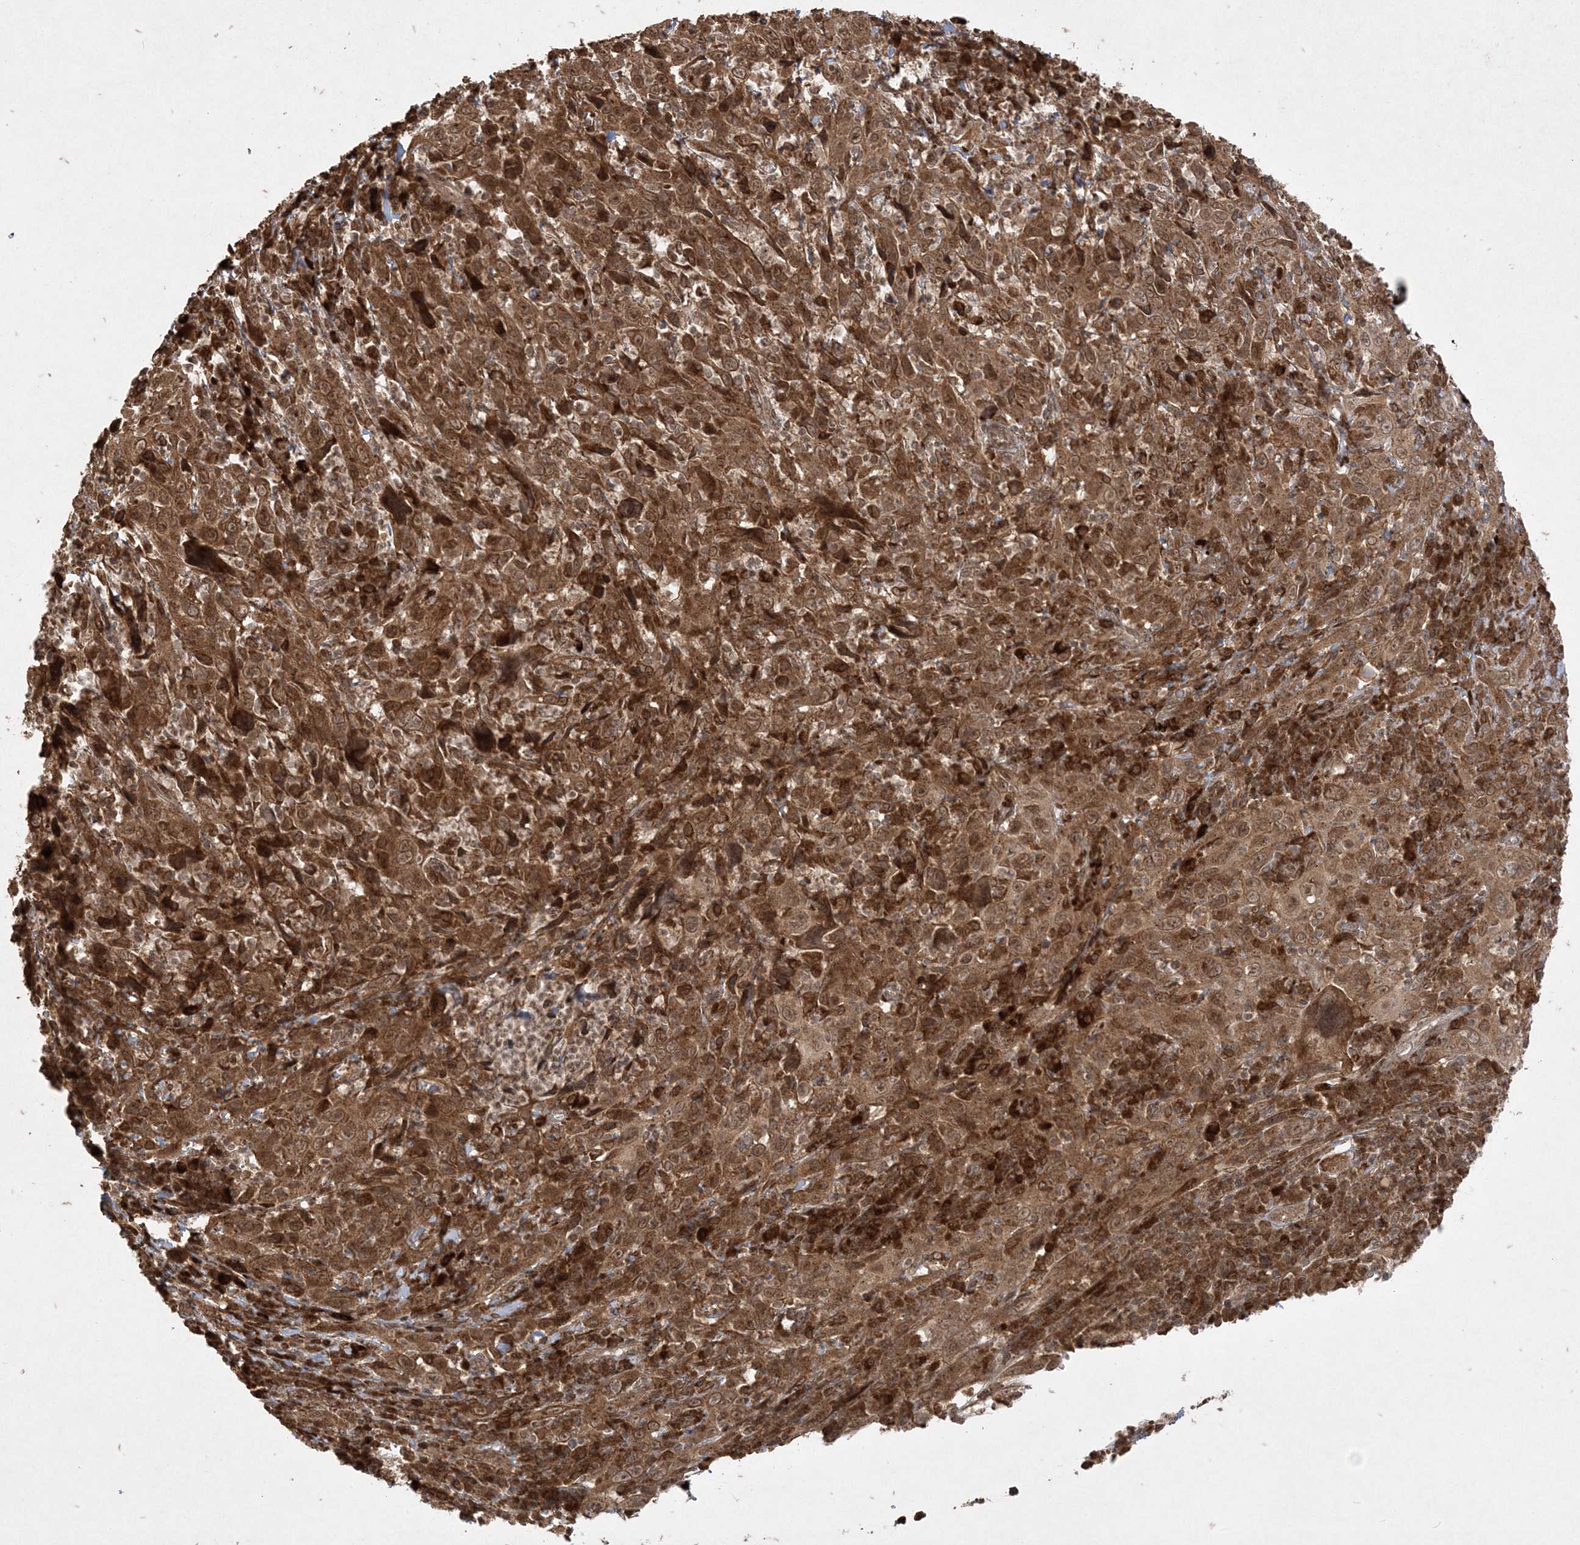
{"staining": {"intensity": "moderate", "quantity": ">75%", "location": "cytoplasmic/membranous"}, "tissue": "cervical cancer", "cell_type": "Tumor cells", "image_type": "cancer", "snomed": [{"axis": "morphology", "description": "Squamous cell carcinoma, NOS"}, {"axis": "topography", "description": "Cervix"}], "caption": "Immunohistochemistry of squamous cell carcinoma (cervical) demonstrates medium levels of moderate cytoplasmic/membranous positivity in about >75% of tumor cells.", "gene": "RRAS", "patient": {"sex": "female", "age": 46}}